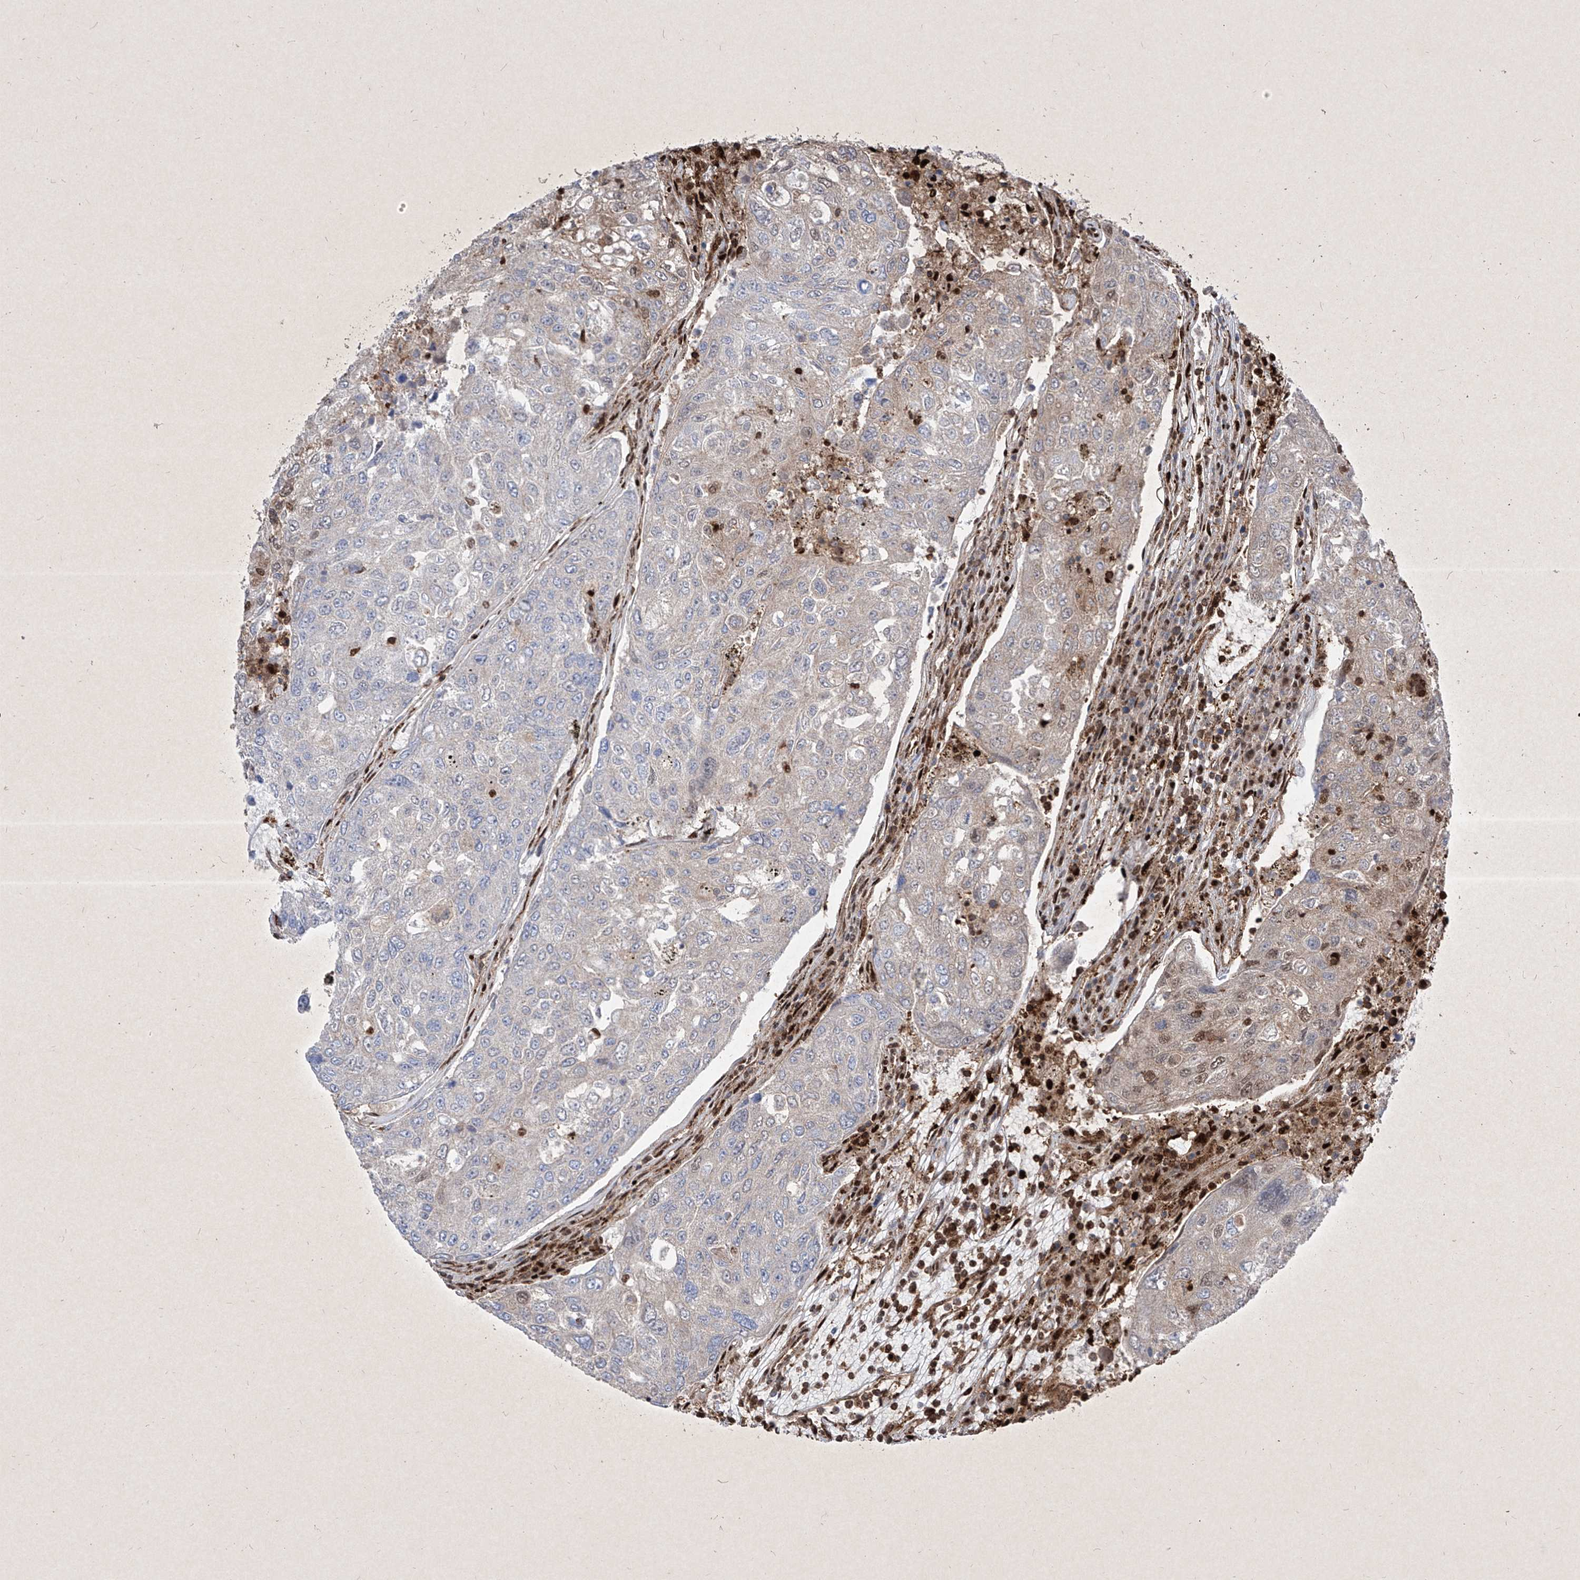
{"staining": {"intensity": "moderate", "quantity": "<25%", "location": "nuclear"}, "tissue": "urothelial cancer", "cell_type": "Tumor cells", "image_type": "cancer", "snomed": [{"axis": "morphology", "description": "Urothelial carcinoma, High grade"}, {"axis": "topography", "description": "Lymph node"}, {"axis": "topography", "description": "Urinary bladder"}], "caption": "This is an image of immunohistochemistry (IHC) staining of urothelial carcinoma (high-grade), which shows moderate expression in the nuclear of tumor cells.", "gene": "PSMB10", "patient": {"sex": "male", "age": 51}}